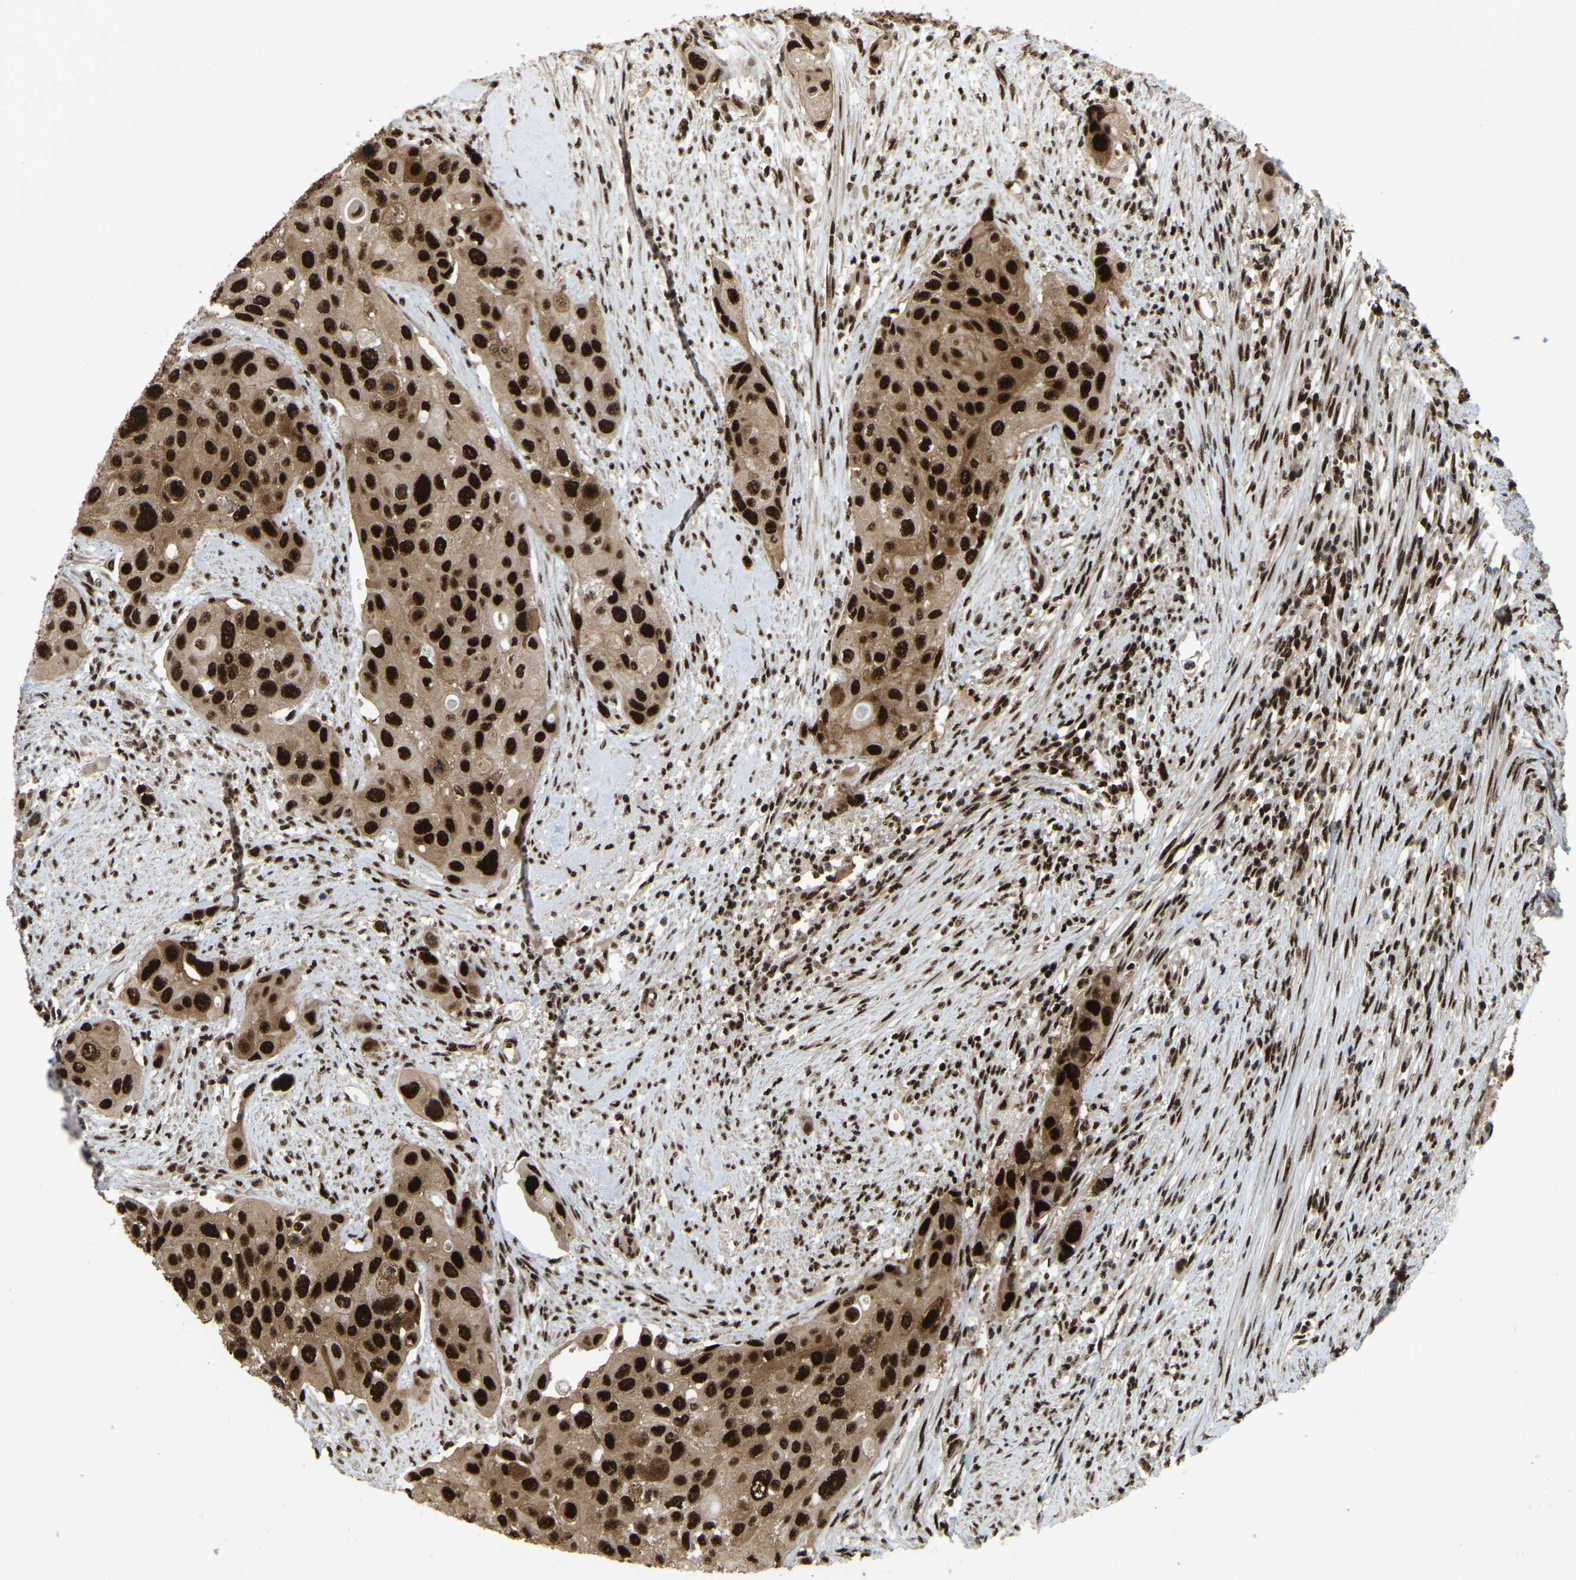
{"staining": {"intensity": "strong", "quantity": ">75%", "location": "nuclear"}, "tissue": "urothelial cancer", "cell_type": "Tumor cells", "image_type": "cancer", "snomed": [{"axis": "morphology", "description": "Urothelial carcinoma, High grade"}, {"axis": "topography", "description": "Urinary bladder"}], "caption": "Protein staining shows strong nuclear staining in approximately >75% of tumor cells in urothelial carcinoma (high-grade). Immunohistochemistry stains the protein in brown and the nuclei are stained blue.", "gene": "TBL1XR1", "patient": {"sex": "female", "age": 56}}